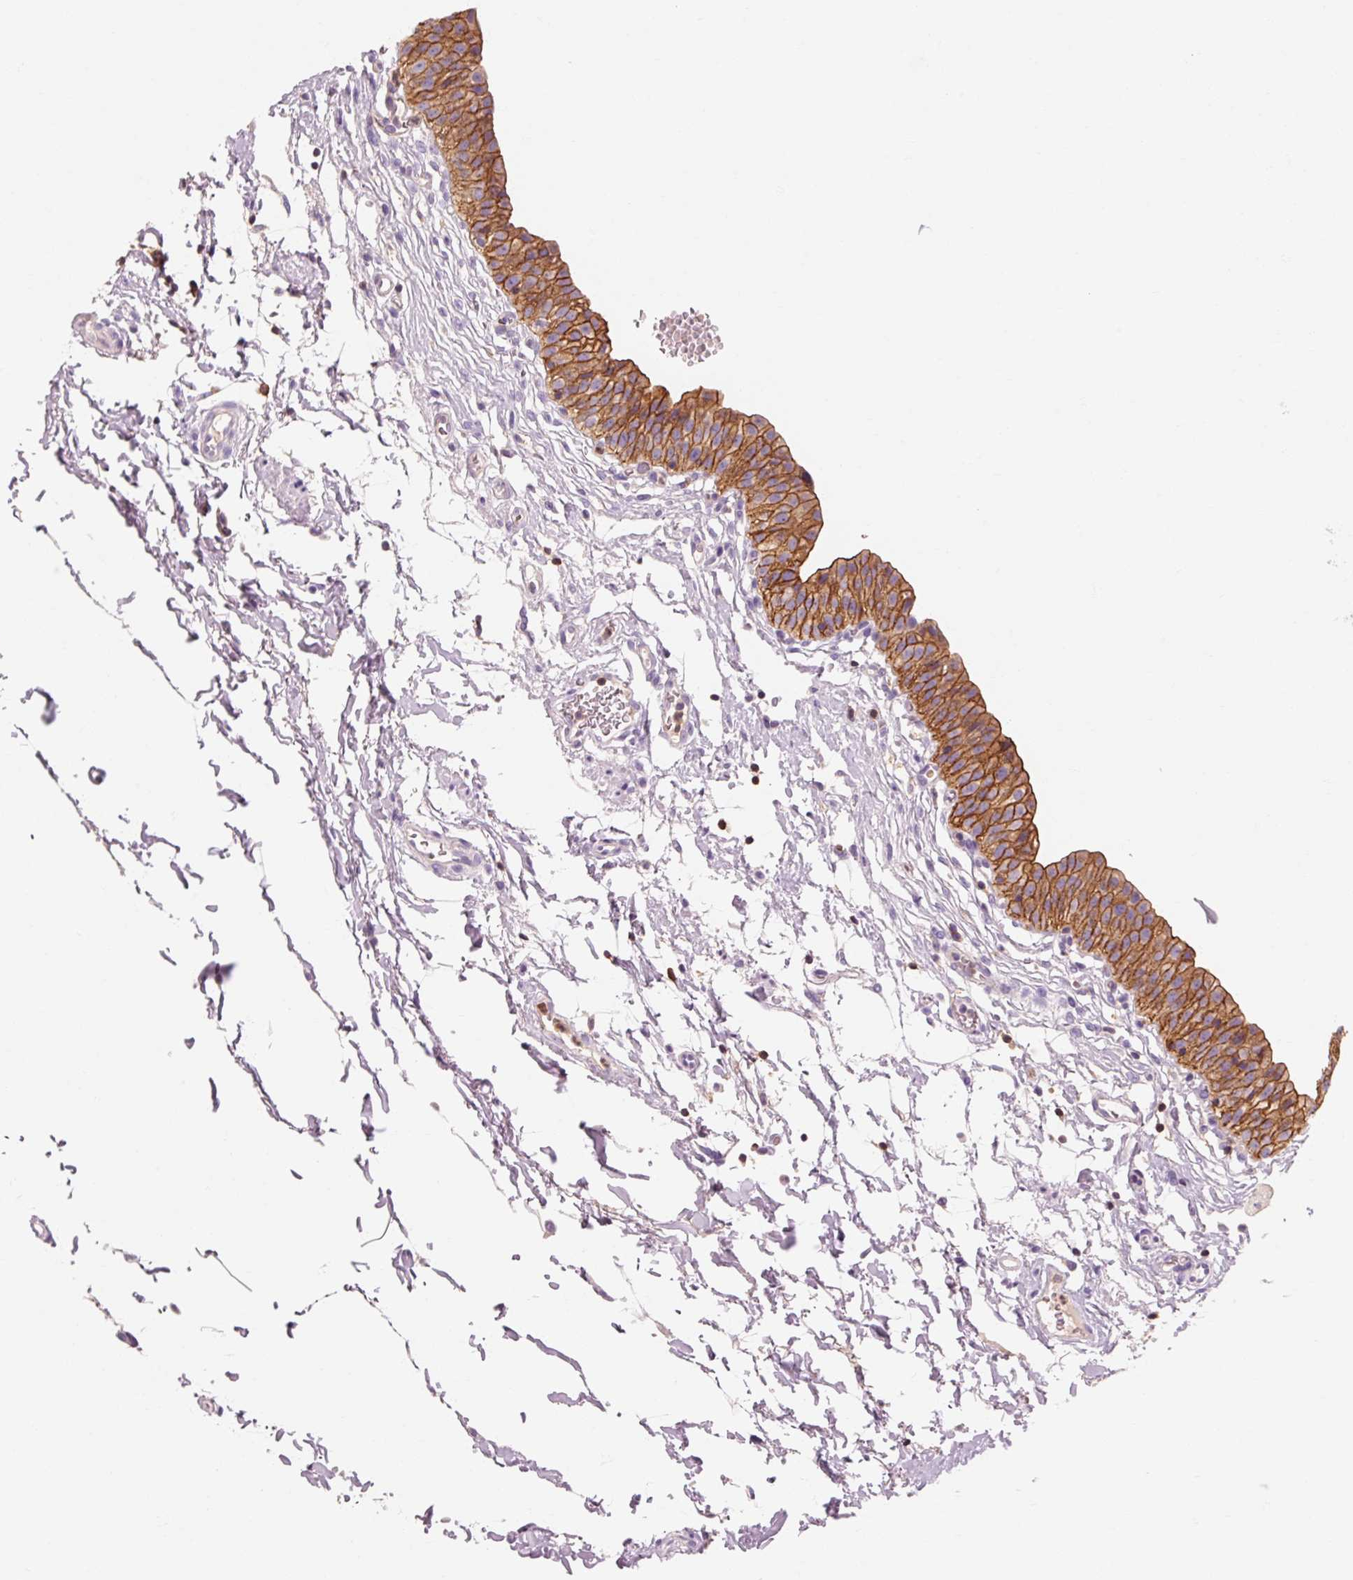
{"staining": {"intensity": "strong", "quantity": ">75%", "location": "cytoplasmic/membranous"}, "tissue": "urinary bladder", "cell_type": "Urothelial cells", "image_type": "normal", "snomed": [{"axis": "morphology", "description": "Normal tissue, NOS"}, {"axis": "topography", "description": "Urinary bladder"}, {"axis": "topography", "description": "Peripheral nerve tissue"}], "caption": "Unremarkable urinary bladder demonstrates strong cytoplasmic/membranous staining in approximately >75% of urothelial cells.", "gene": "OR8K1", "patient": {"sex": "male", "age": 55}}